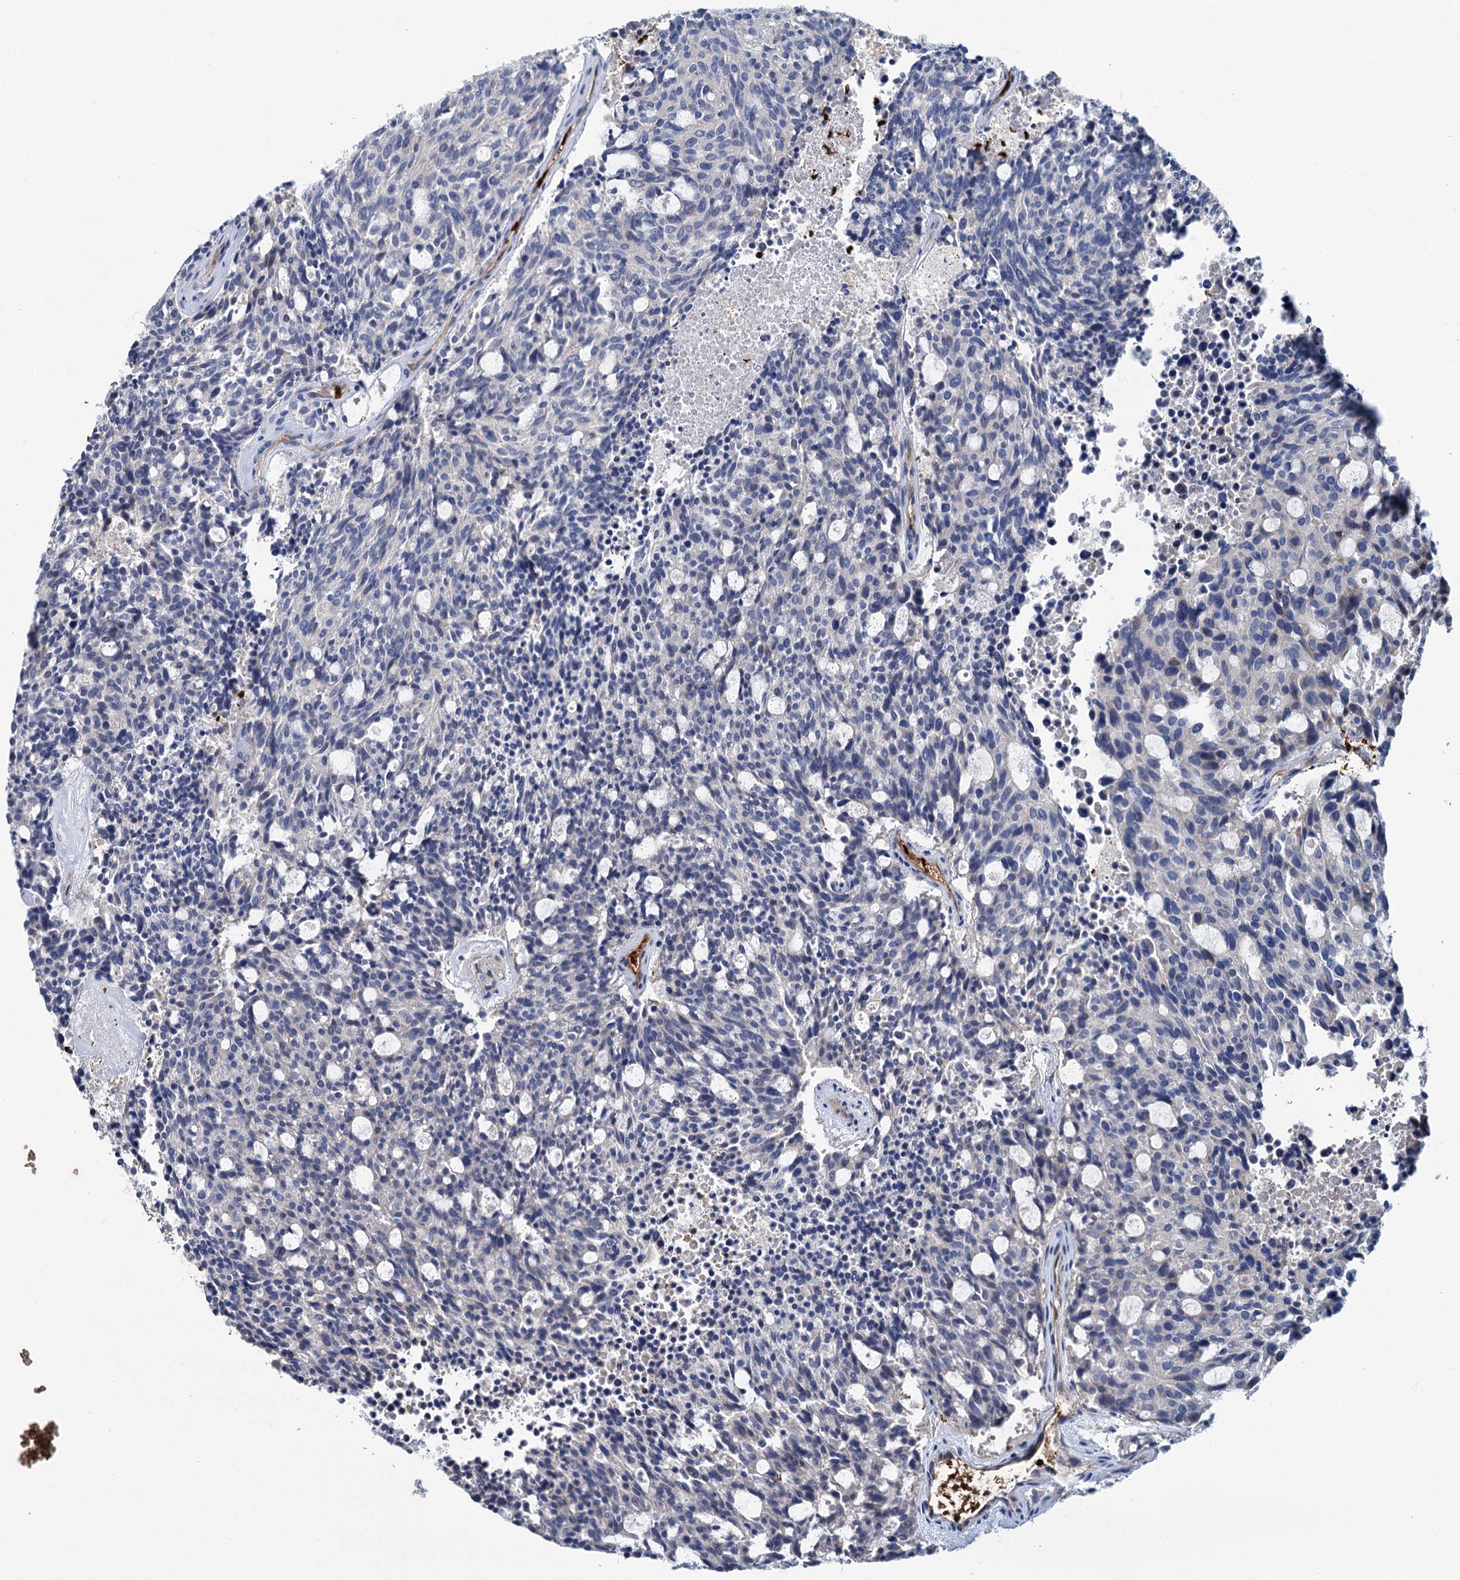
{"staining": {"intensity": "negative", "quantity": "none", "location": "none"}, "tissue": "carcinoid", "cell_type": "Tumor cells", "image_type": "cancer", "snomed": [{"axis": "morphology", "description": "Carcinoid, malignant, NOS"}, {"axis": "topography", "description": "Pancreas"}], "caption": "This is a image of immunohistochemistry (IHC) staining of carcinoid, which shows no positivity in tumor cells.", "gene": "ATG2A", "patient": {"sex": "female", "age": 54}}